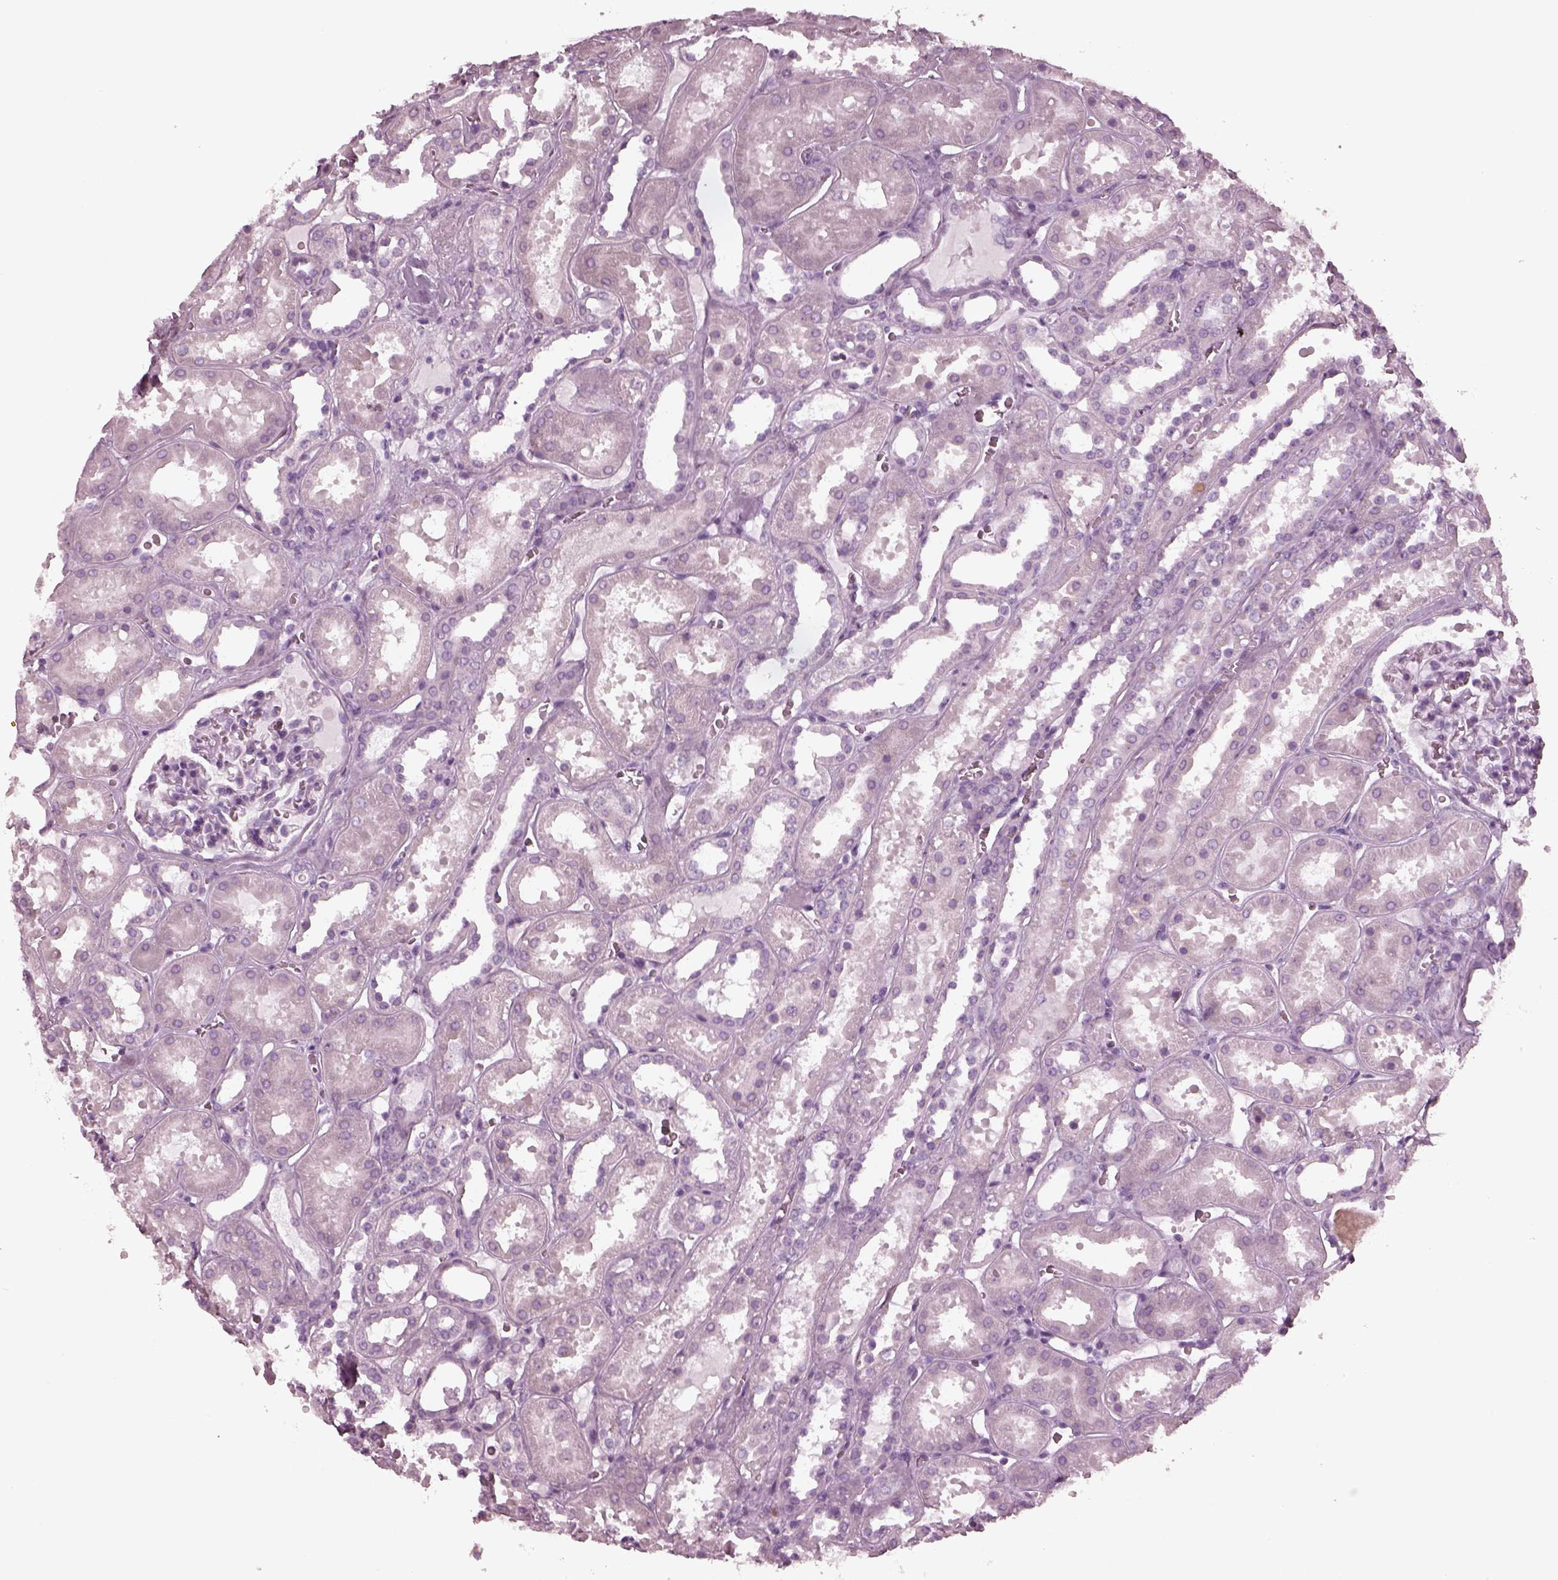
{"staining": {"intensity": "negative", "quantity": "none", "location": "none"}, "tissue": "kidney", "cell_type": "Cells in glomeruli", "image_type": "normal", "snomed": [{"axis": "morphology", "description": "Normal tissue, NOS"}, {"axis": "topography", "description": "Kidney"}], "caption": "Cells in glomeruli are negative for brown protein staining in benign kidney. (DAB IHC, high magnification).", "gene": "GRM6", "patient": {"sex": "female", "age": 41}}